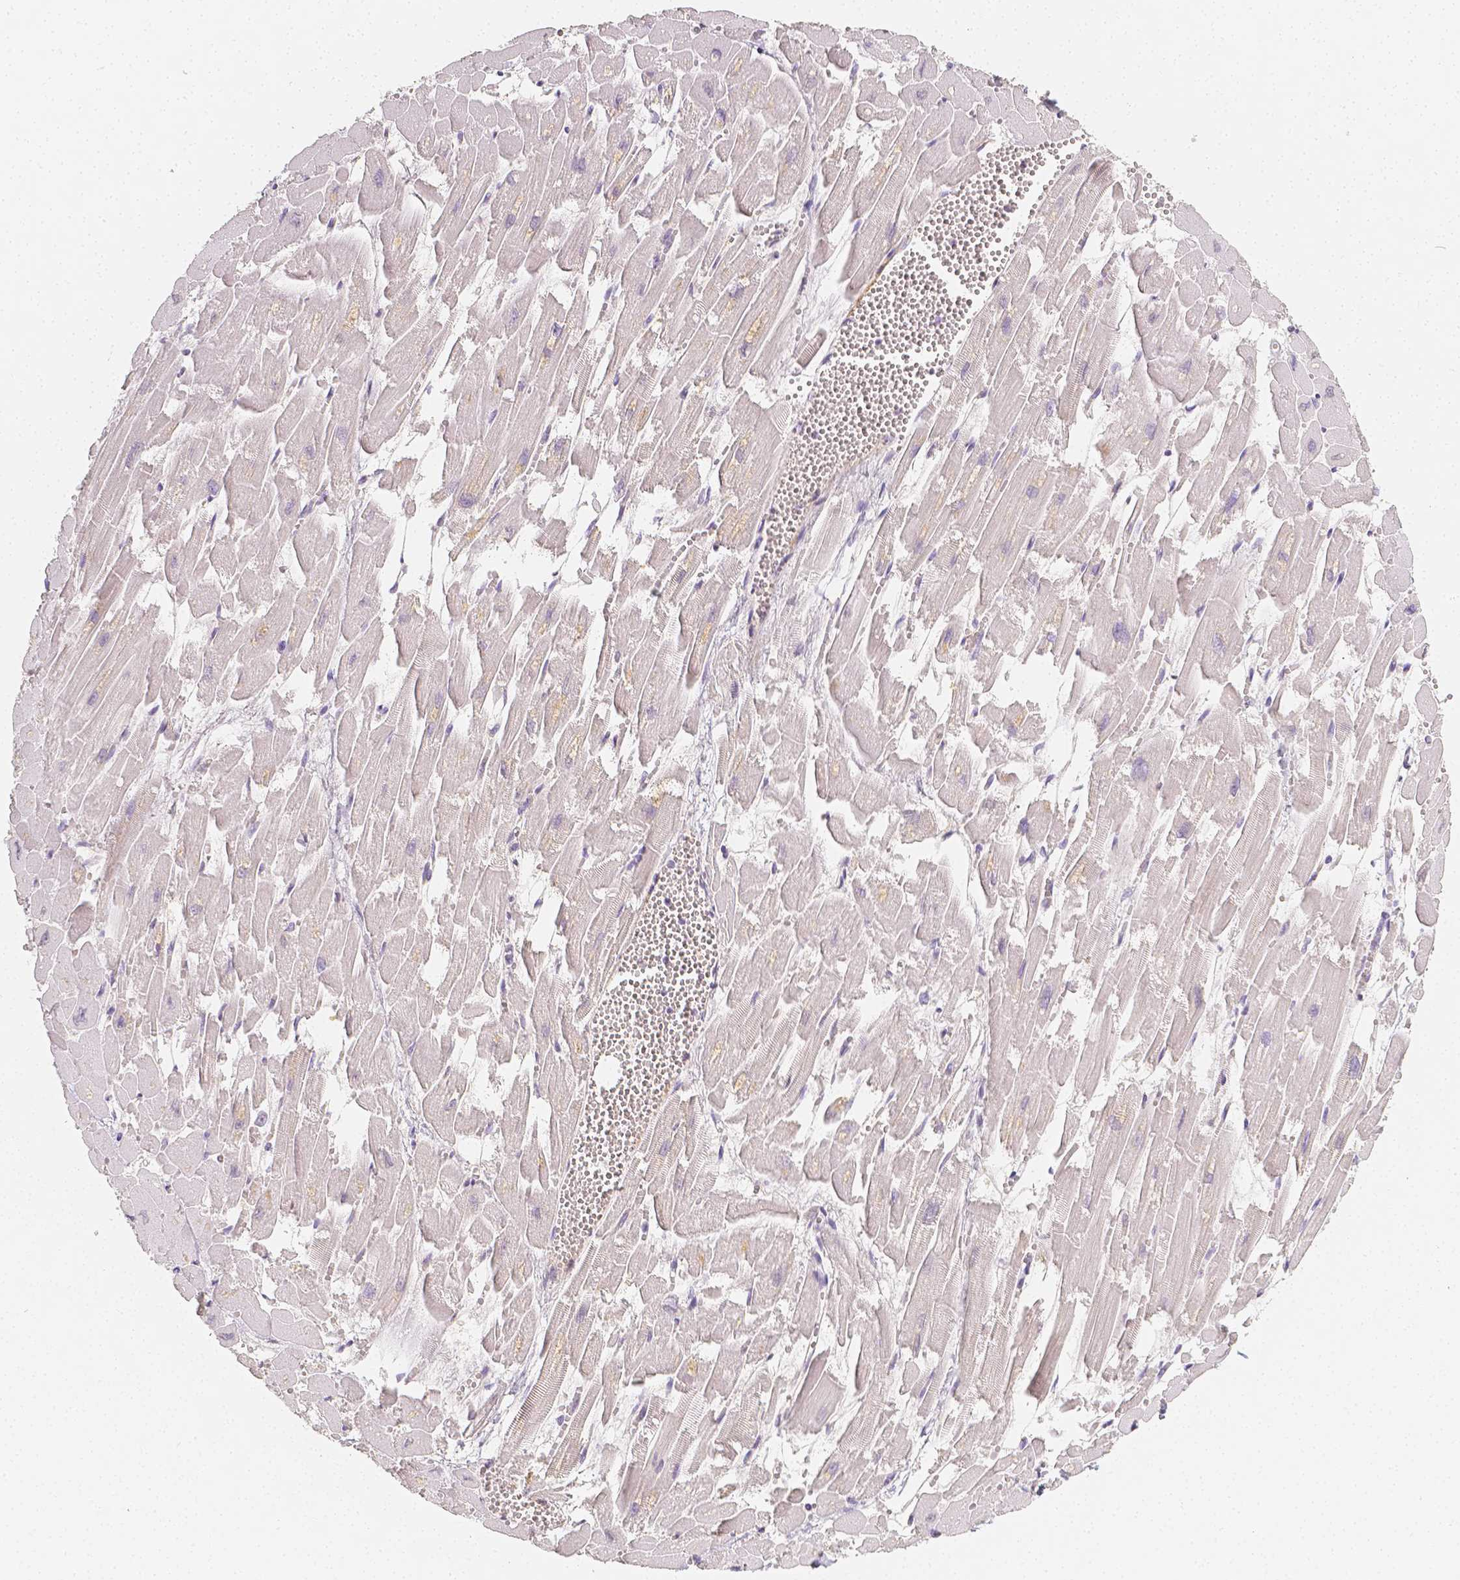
{"staining": {"intensity": "negative", "quantity": "none", "location": "none"}, "tissue": "heart muscle", "cell_type": "Cardiomyocytes", "image_type": "normal", "snomed": [{"axis": "morphology", "description": "Normal tissue, NOS"}, {"axis": "topography", "description": "Heart"}], "caption": "Immunohistochemical staining of benign human heart muscle reveals no significant positivity in cardiomyocytes.", "gene": "THY1", "patient": {"sex": "female", "age": 52}}